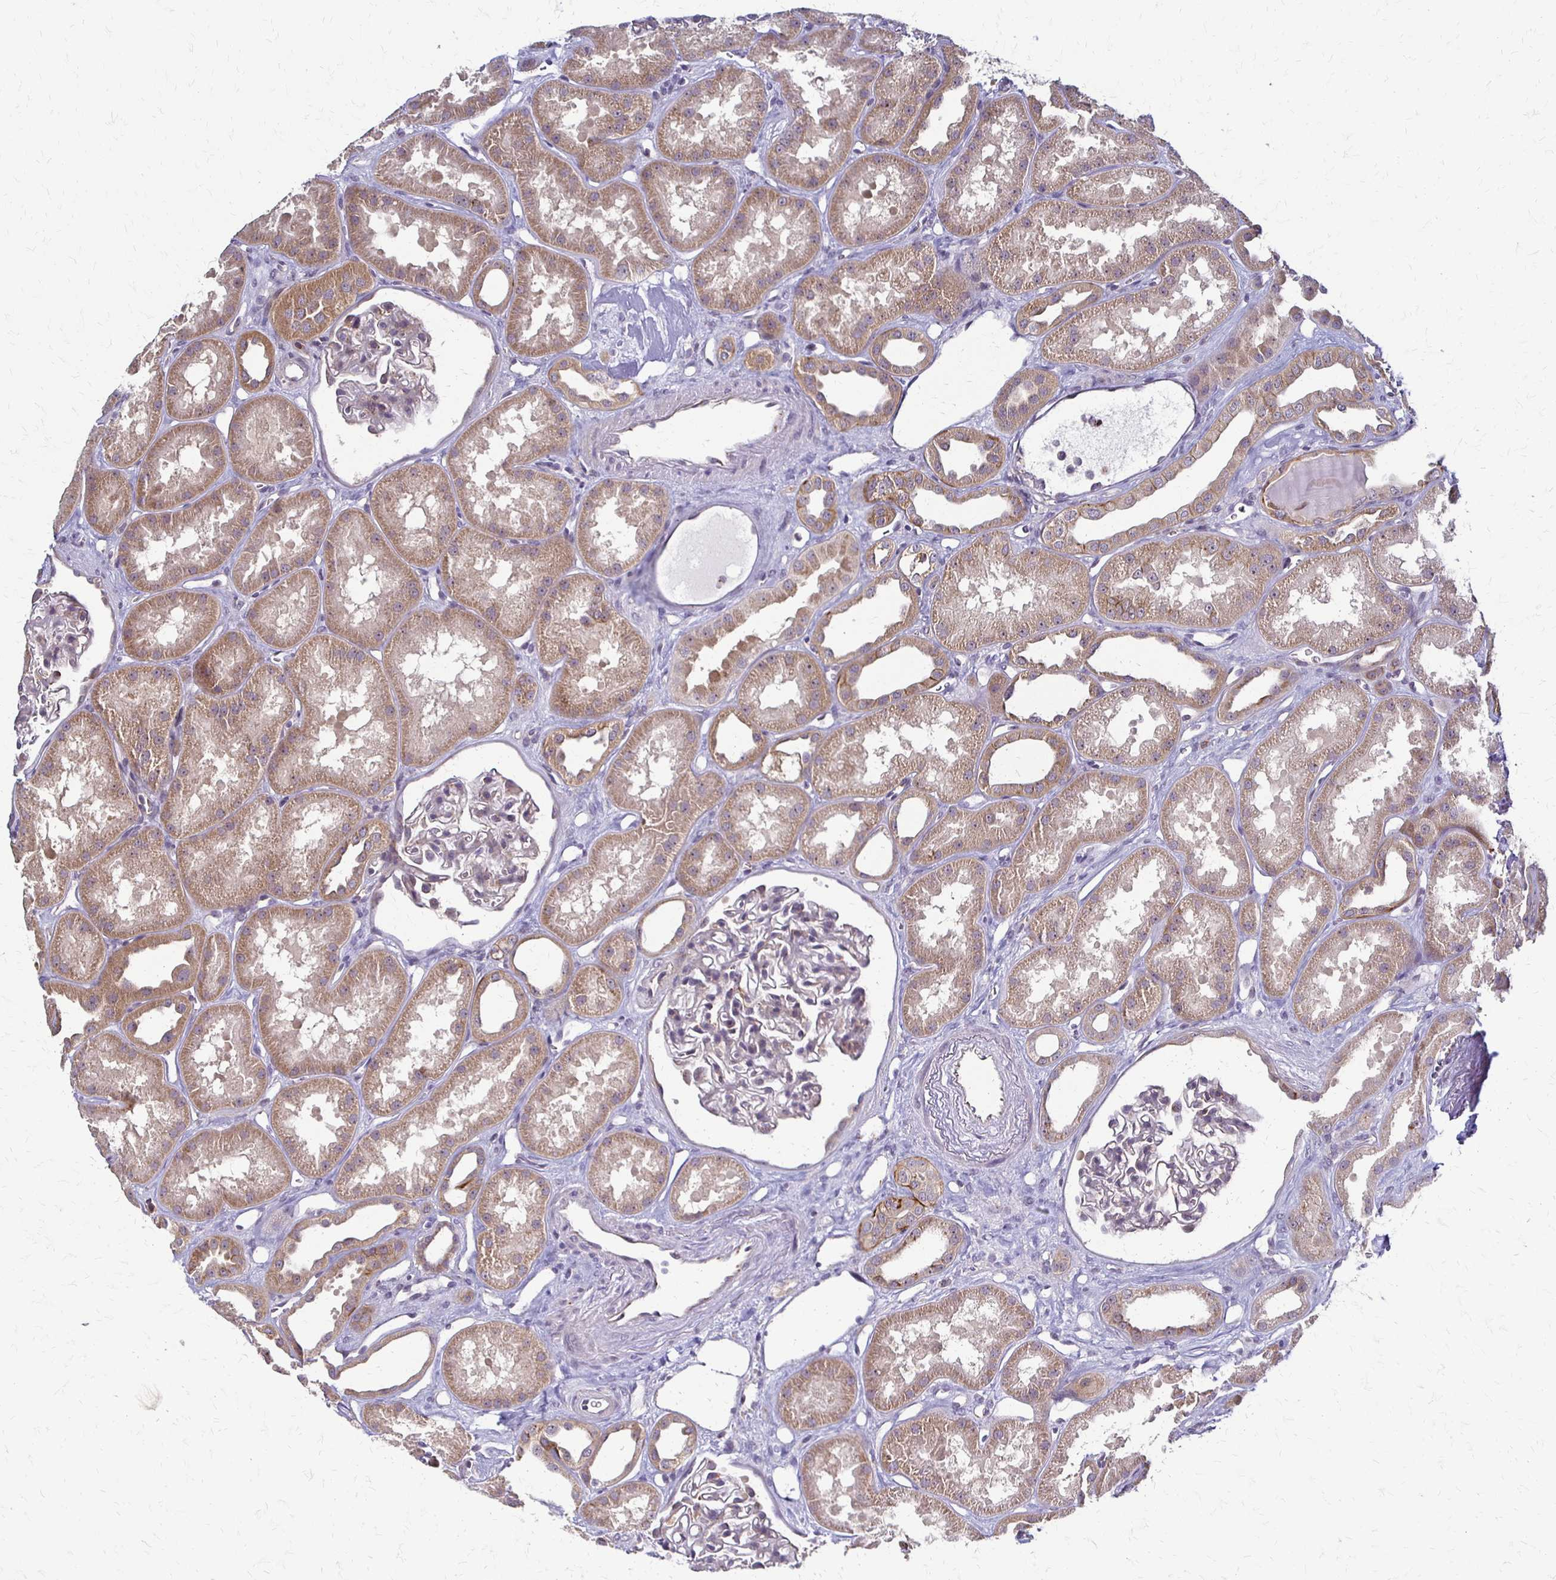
{"staining": {"intensity": "moderate", "quantity": "<25%", "location": "cytoplasmic/membranous"}, "tissue": "kidney", "cell_type": "Cells in glomeruli", "image_type": "normal", "snomed": [{"axis": "morphology", "description": "Normal tissue, NOS"}, {"axis": "topography", "description": "Kidney"}], "caption": "Immunohistochemistry (DAB (3,3'-diaminobenzidine)) staining of unremarkable kidney displays moderate cytoplasmic/membranous protein positivity in approximately <25% of cells in glomeruli.", "gene": "SLC9A9", "patient": {"sex": "male", "age": 61}}